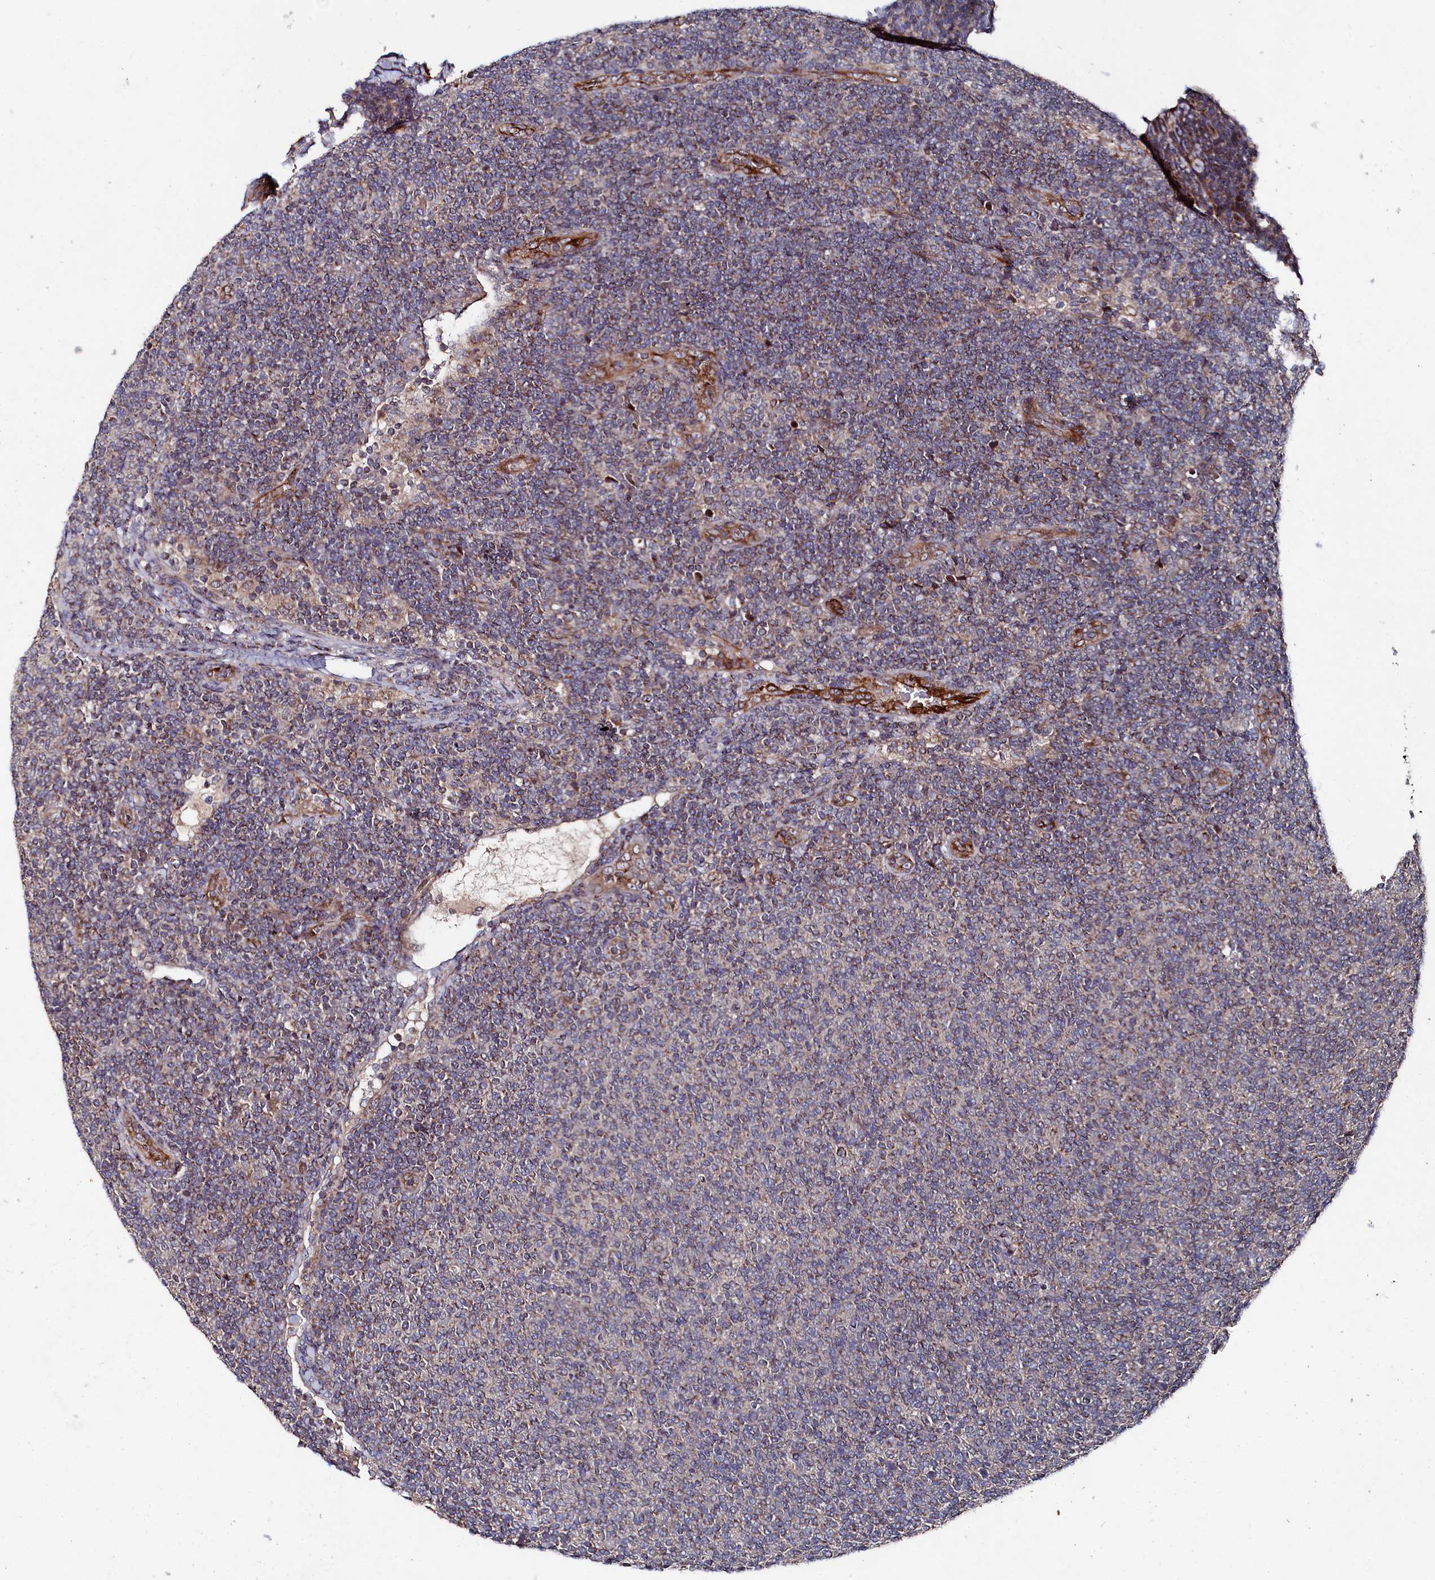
{"staining": {"intensity": "moderate", "quantity": "25%-75%", "location": "cytoplasmic/membranous"}, "tissue": "lymphoma", "cell_type": "Tumor cells", "image_type": "cancer", "snomed": [{"axis": "morphology", "description": "Malignant lymphoma, non-Hodgkin's type, Low grade"}, {"axis": "topography", "description": "Lymph node"}], "caption": "Lymphoma was stained to show a protein in brown. There is medium levels of moderate cytoplasmic/membranous expression in about 25%-75% of tumor cells.", "gene": "SUPV3L1", "patient": {"sex": "male", "age": 66}}